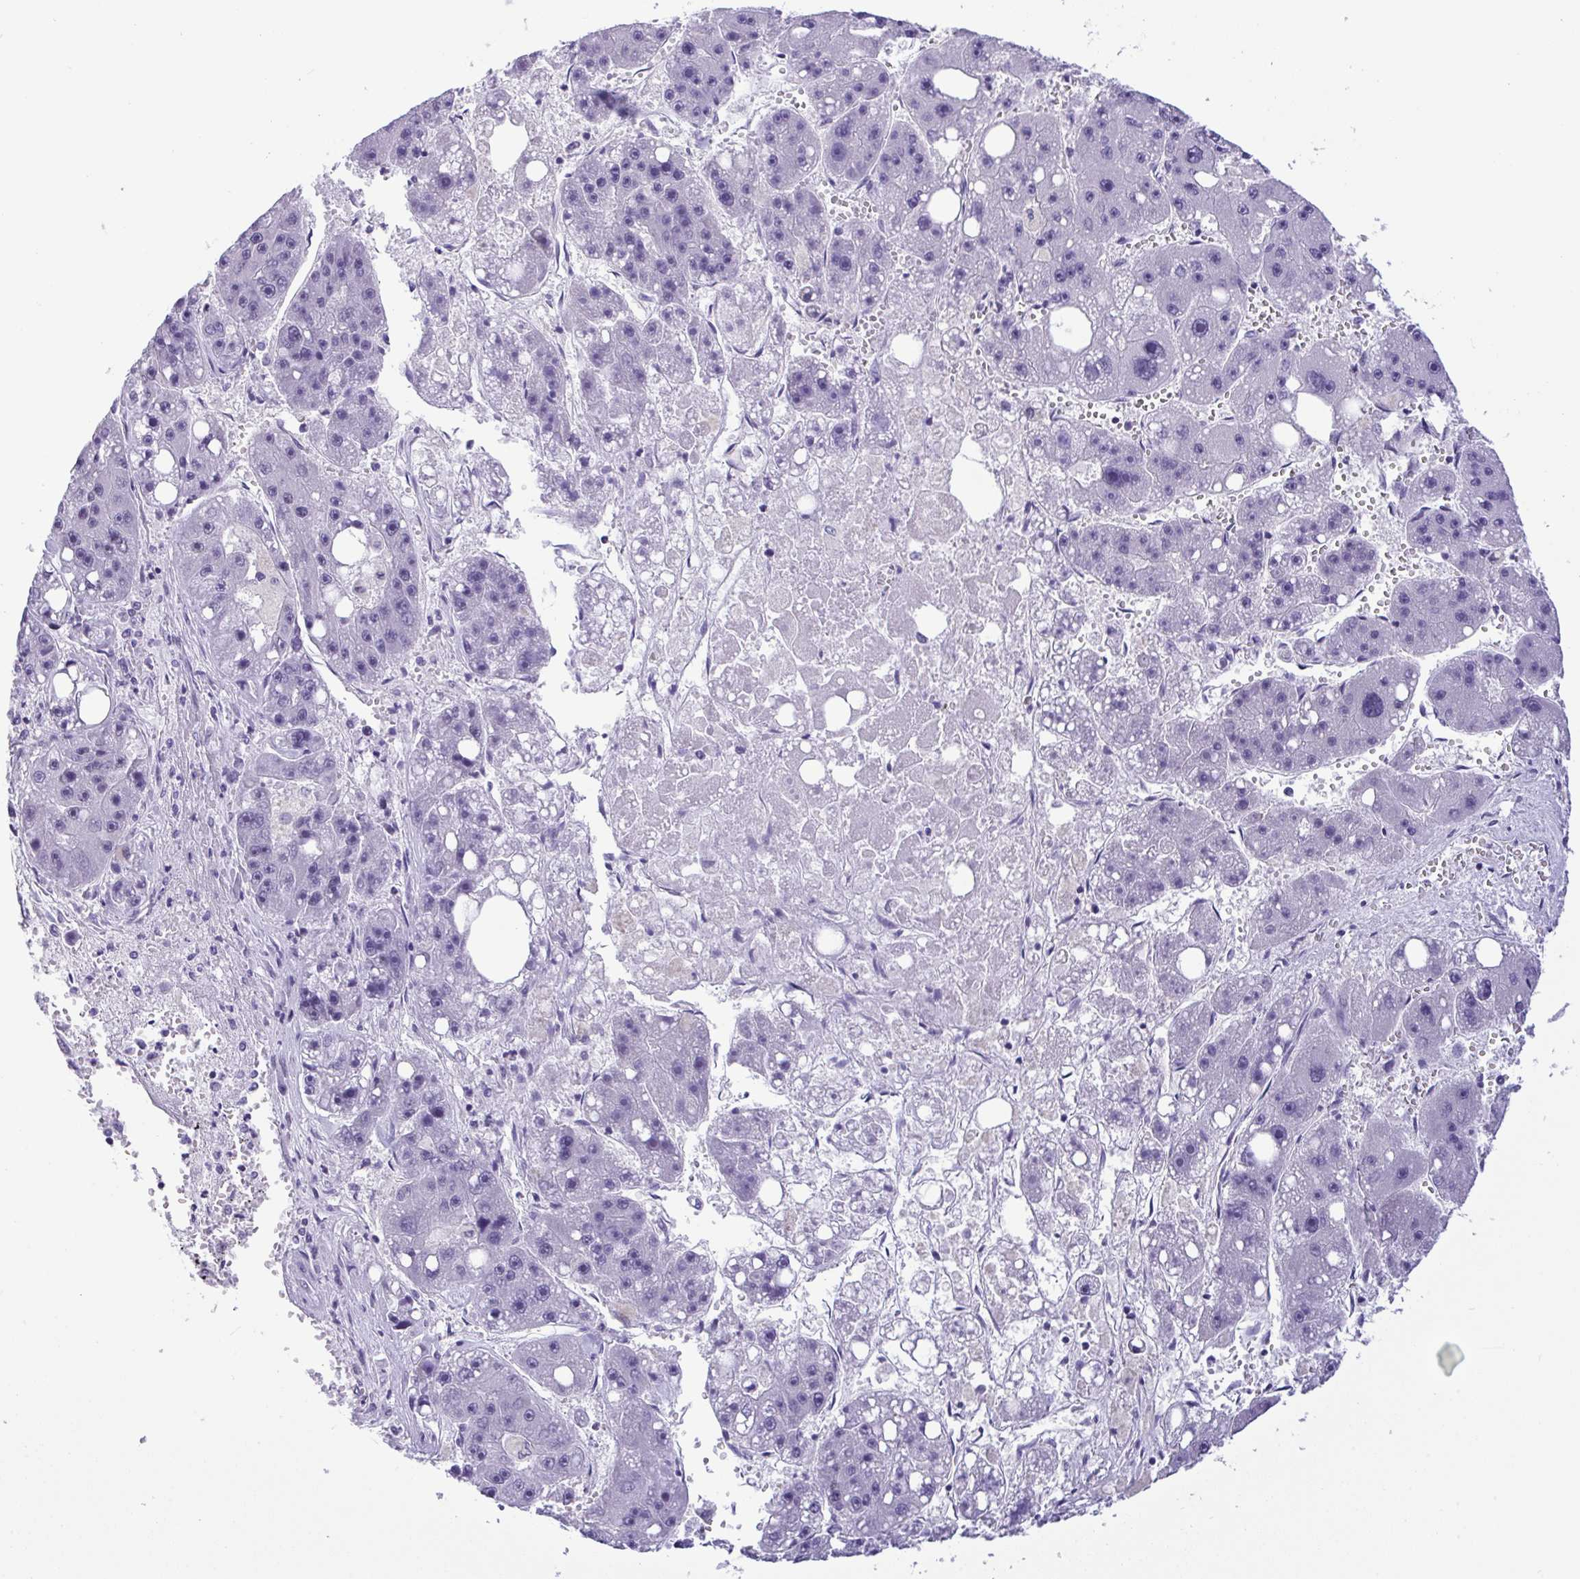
{"staining": {"intensity": "negative", "quantity": "none", "location": "none"}, "tissue": "liver cancer", "cell_type": "Tumor cells", "image_type": "cancer", "snomed": [{"axis": "morphology", "description": "Carcinoma, Hepatocellular, NOS"}, {"axis": "topography", "description": "Liver"}], "caption": "This histopathology image is of liver cancer (hepatocellular carcinoma) stained with immunohistochemistry to label a protein in brown with the nuclei are counter-stained blue. There is no staining in tumor cells. (Immunohistochemistry, brightfield microscopy, high magnification).", "gene": "YBX2", "patient": {"sex": "female", "age": 61}}